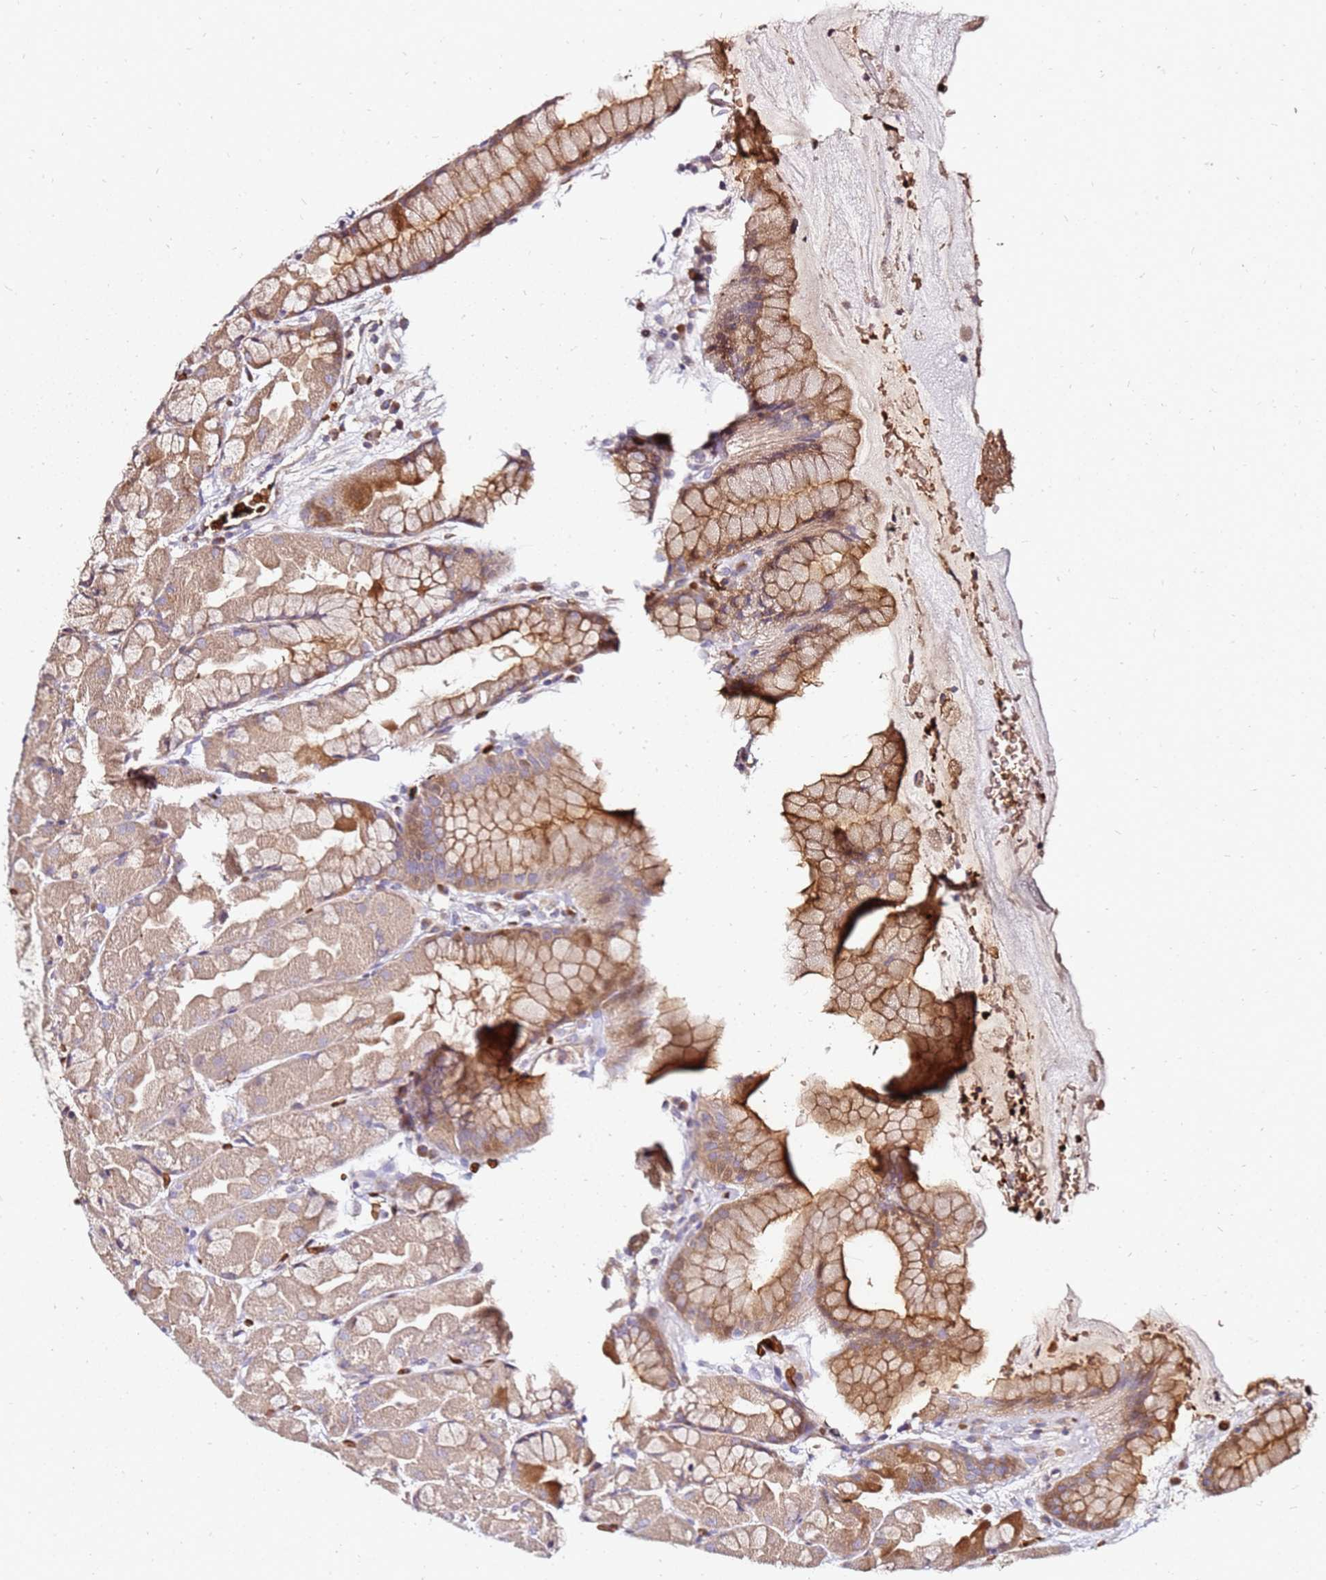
{"staining": {"intensity": "moderate", "quantity": "25%-75%", "location": "cytoplasmic/membranous"}, "tissue": "stomach", "cell_type": "Glandular cells", "image_type": "normal", "snomed": [{"axis": "morphology", "description": "Normal tissue, NOS"}, {"axis": "topography", "description": "Stomach"}], "caption": "Brown immunohistochemical staining in normal stomach shows moderate cytoplasmic/membranous expression in approximately 25%-75% of glandular cells. (DAB IHC, brown staining for protein, blue staining for nuclei).", "gene": "RNF11", "patient": {"sex": "male", "age": 57}}